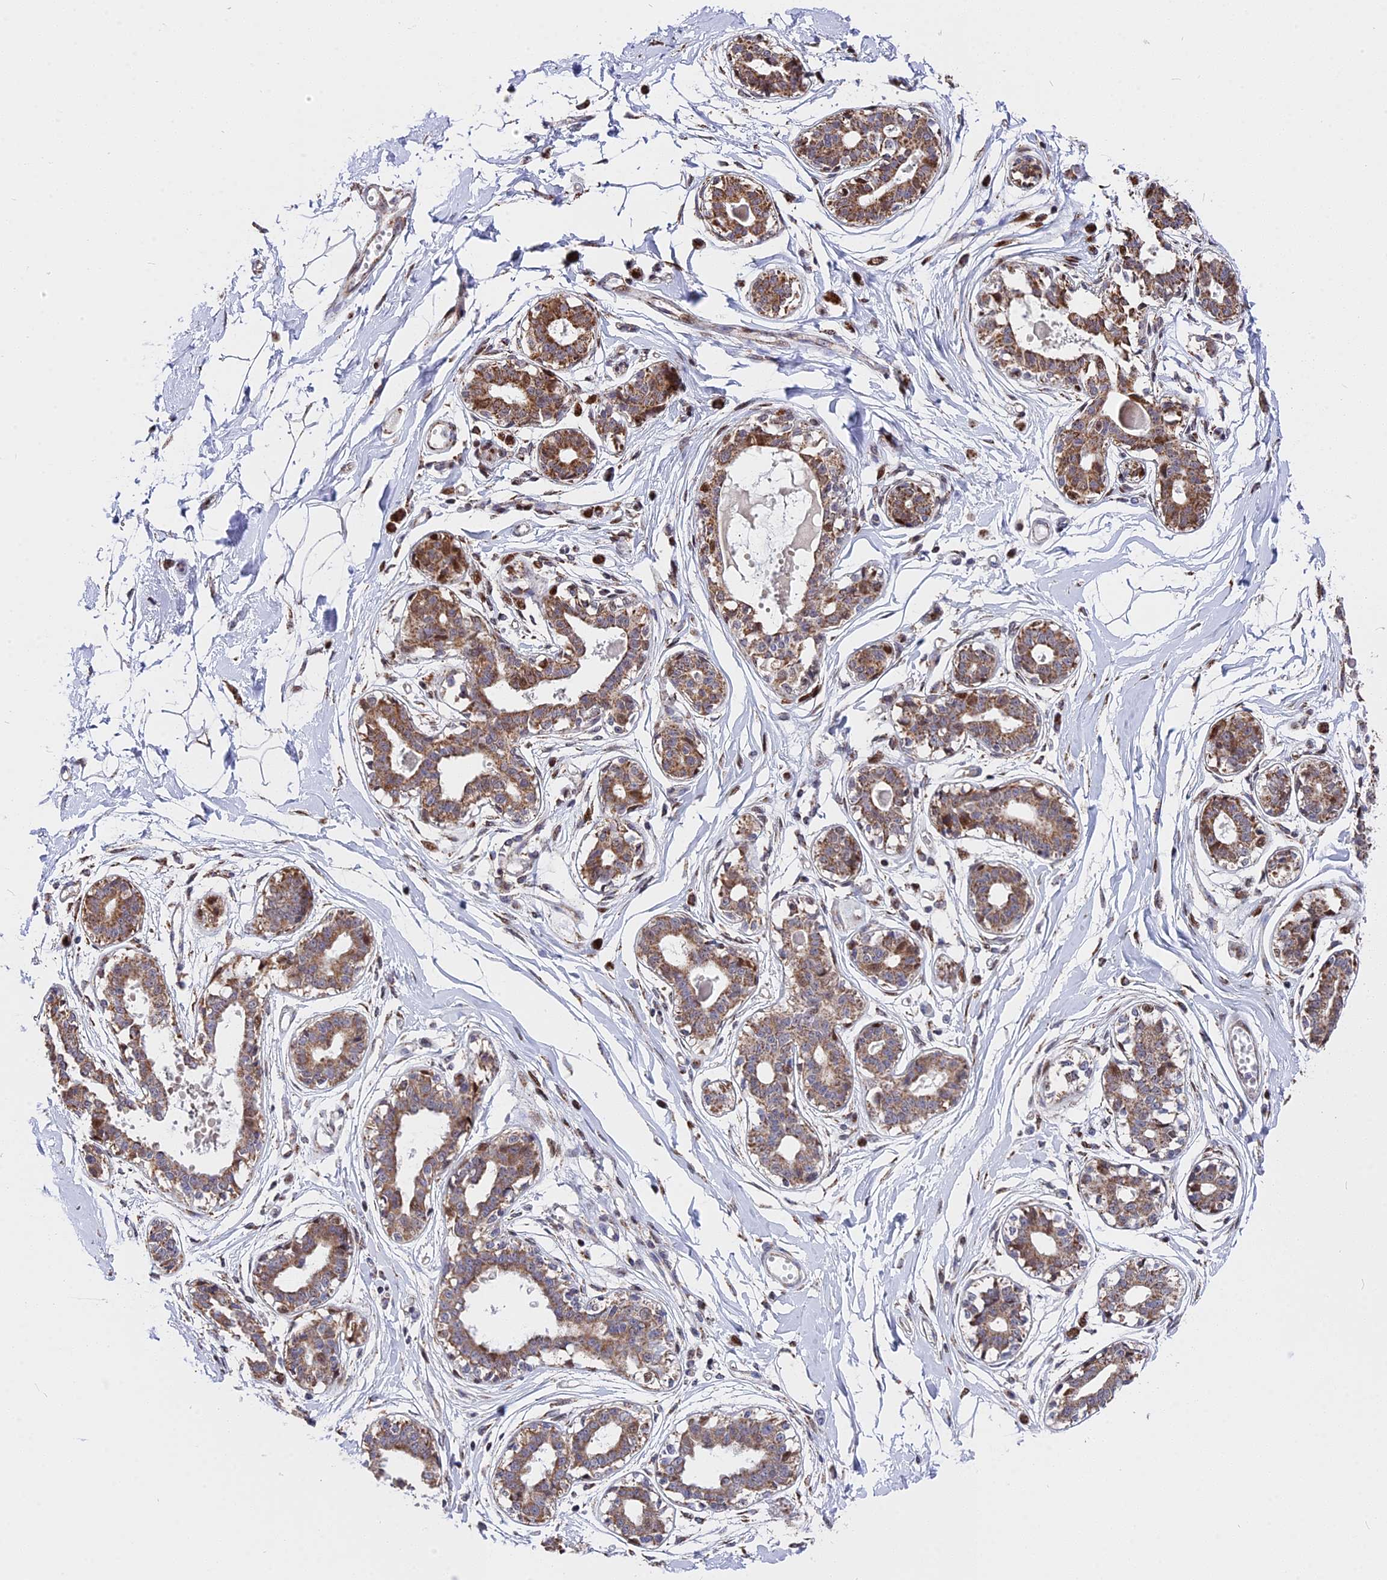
{"staining": {"intensity": "weak", "quantity": "25%-75%", "location": "cytoplasmic/membranous"}, "tissue": "breast", "cell_type": "Adipocytes", "image_type": "normal", "snomed": [{"axis": "morphology", "description": "Normal tissue, NOS"}, {"axis": "topography", "description": "Breast"}], "caption": "Breast stained for a protein (brown) reveals weak cytoplasmic/membranous positive staining in about 25%-75% of adipocytes.", "gene": "FAM174C", "patient": {"sex": "female", "age": 45}}